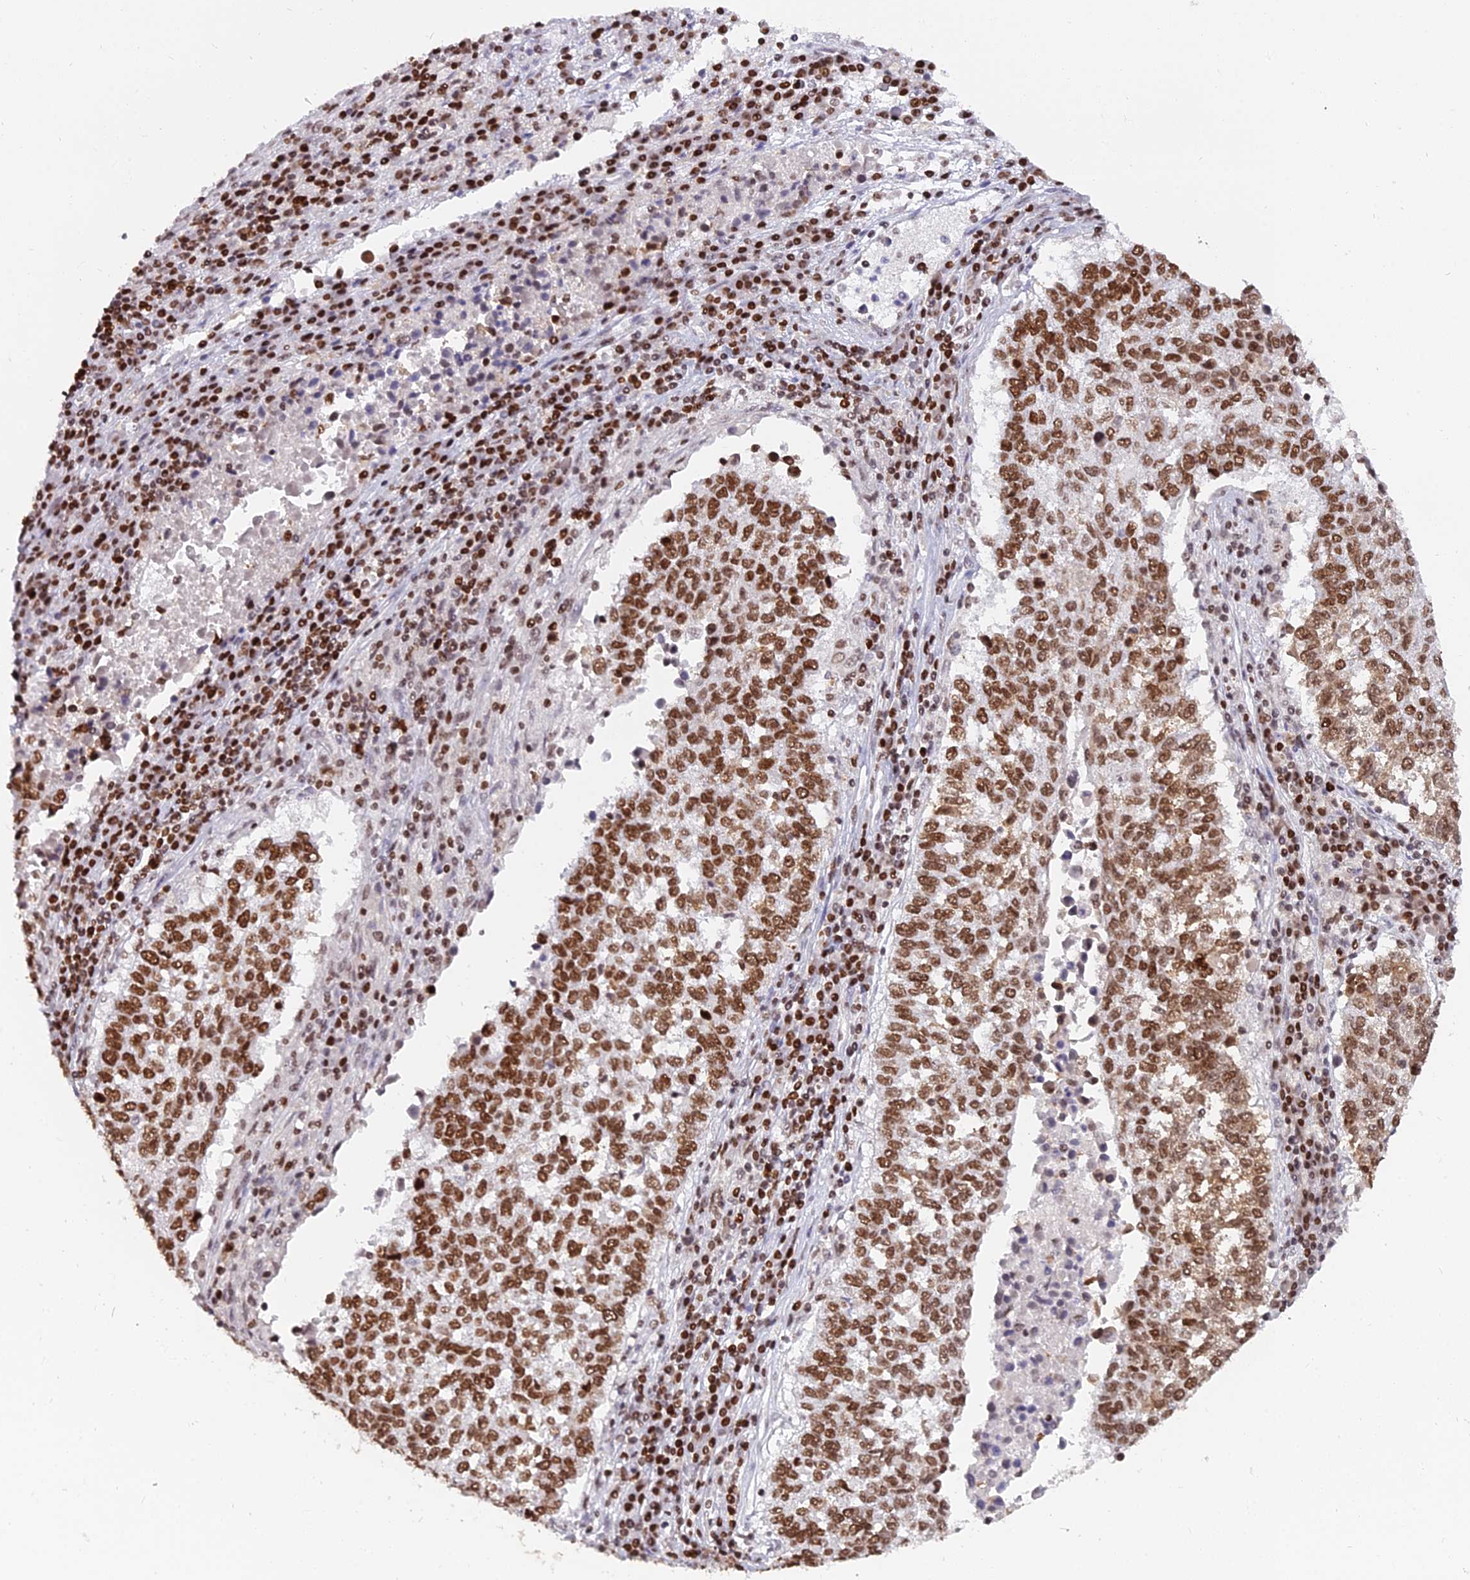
{"staining": {"intensity": "moderate", "quantity": ">75%", "location": "nuclear"}, "tissue": "lung cancer", "cell_type": "Tumor cells", "image_type": "cancer", "snomed": [{"axis": "morphology", "description": "Squamous cell carcinoma, NOS"}, {"axis": "topography", "description": "Lung"}], "caption": "An image showing moderate nuclear positivity in approximately >75% of tumor cells in lung cancer, as visualized by brown immunohistochemical staining.", "gene": "PARP1", "patient": {"sex": "male", "age": 73}}